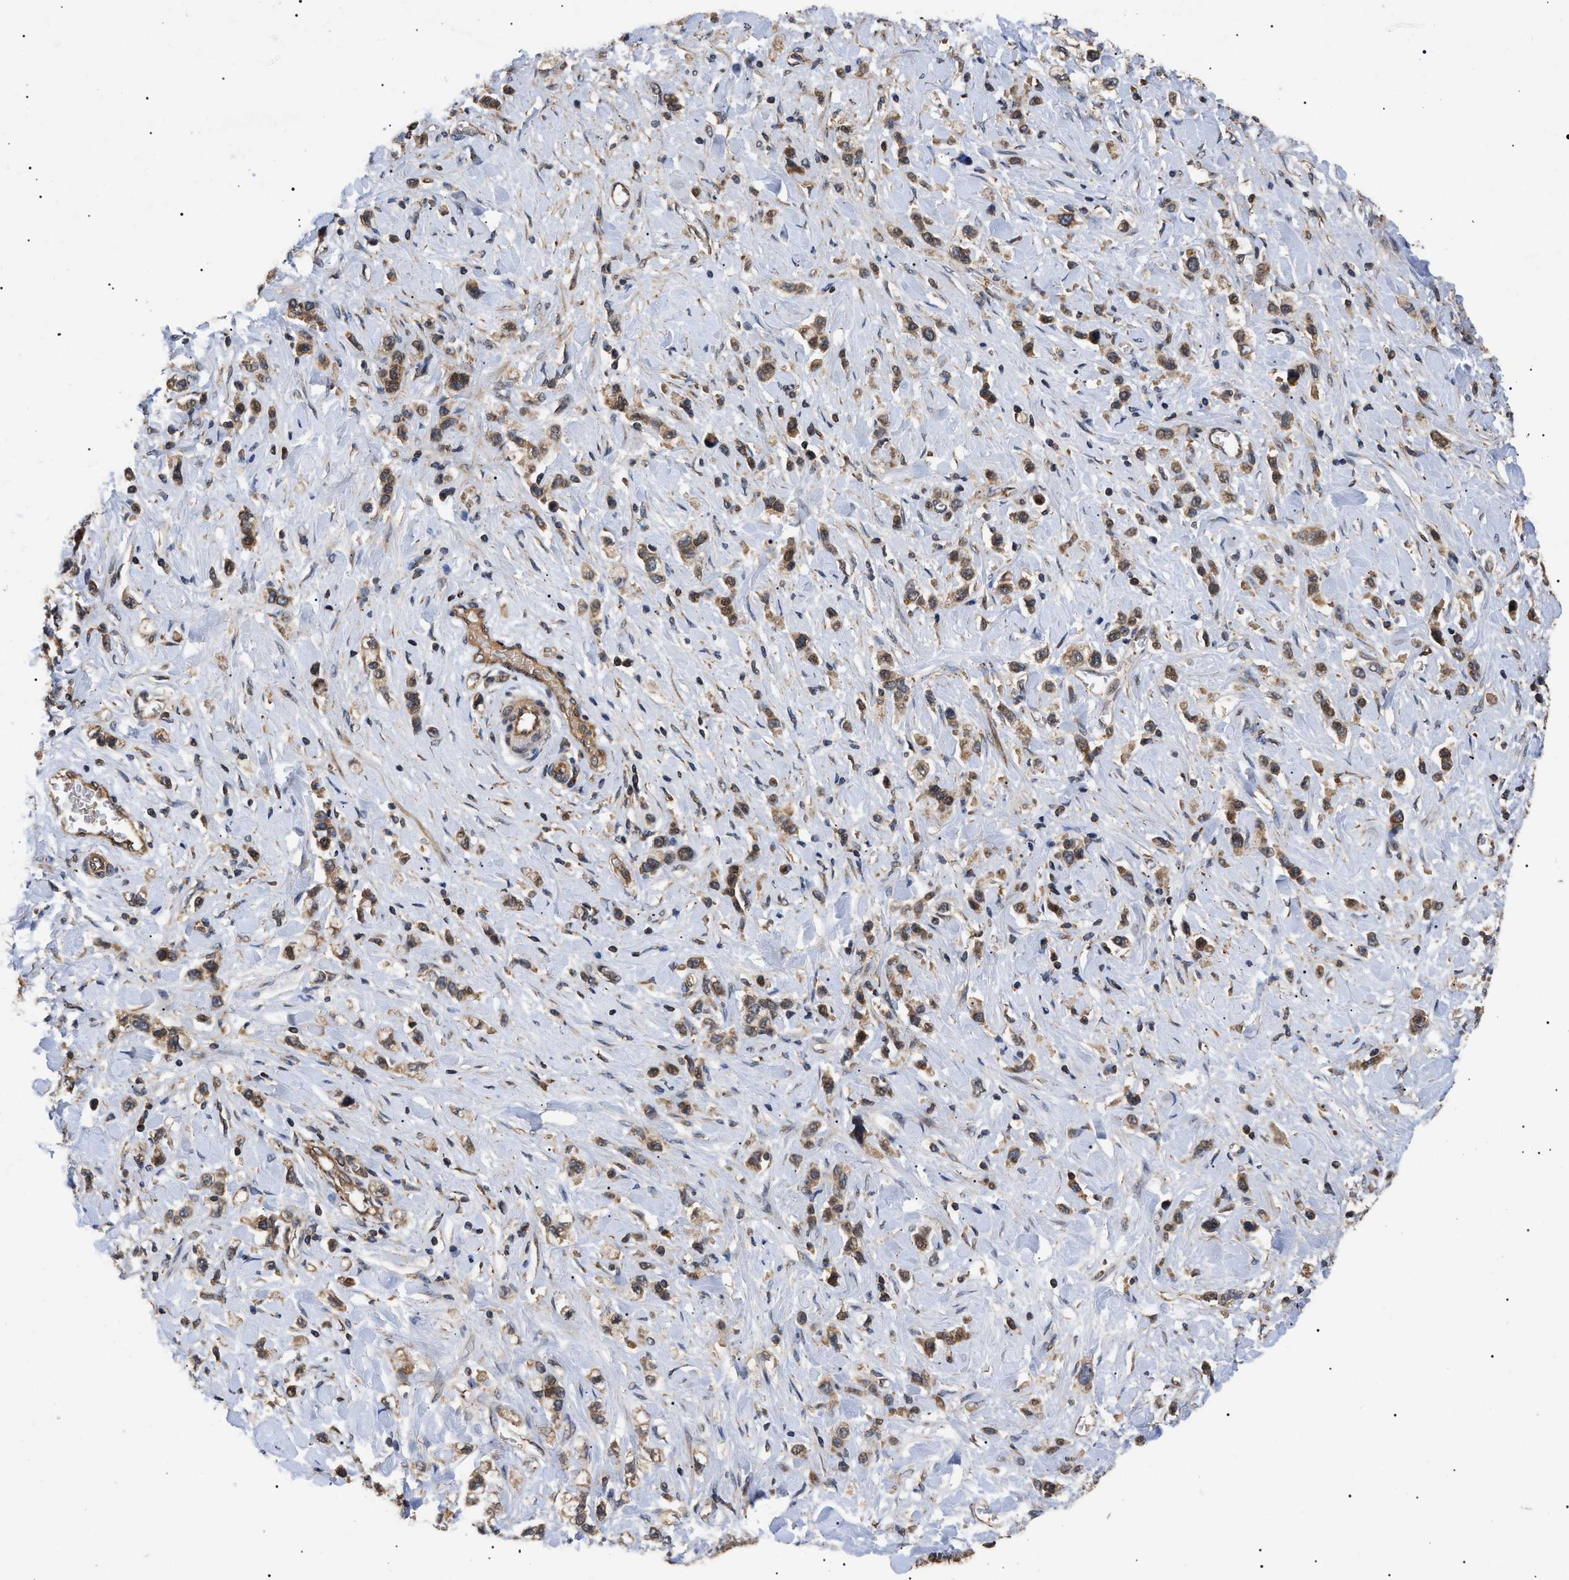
{"staining": {"intensity": "moderate", "quantity": ">75%", "location": "cytoplasmic/membranous,nuclear"}, "tissue": "stomach cancer", "cell_type": "Tumor cells", "image_type": "cancer", "snomed": [{"axis": "morphology", "description": "Normal tissue, NOS"}, {"axis": "morphology", "description": "Adenocarcinoma, NOS"}, {"axis": "topography", "description": "Stomach, upper"}, {"axis": "topography", "description": "Stomach"}], "caption": "Stomach cancer (adenocarcinoma) stained for a protein (brown) shows moderate cytoplasmic/membranous and nuclear positive positivity in approximately >75% of tumor cells.", "gene": "ASTL", "patient": {"sex": "female", "age": 65}}